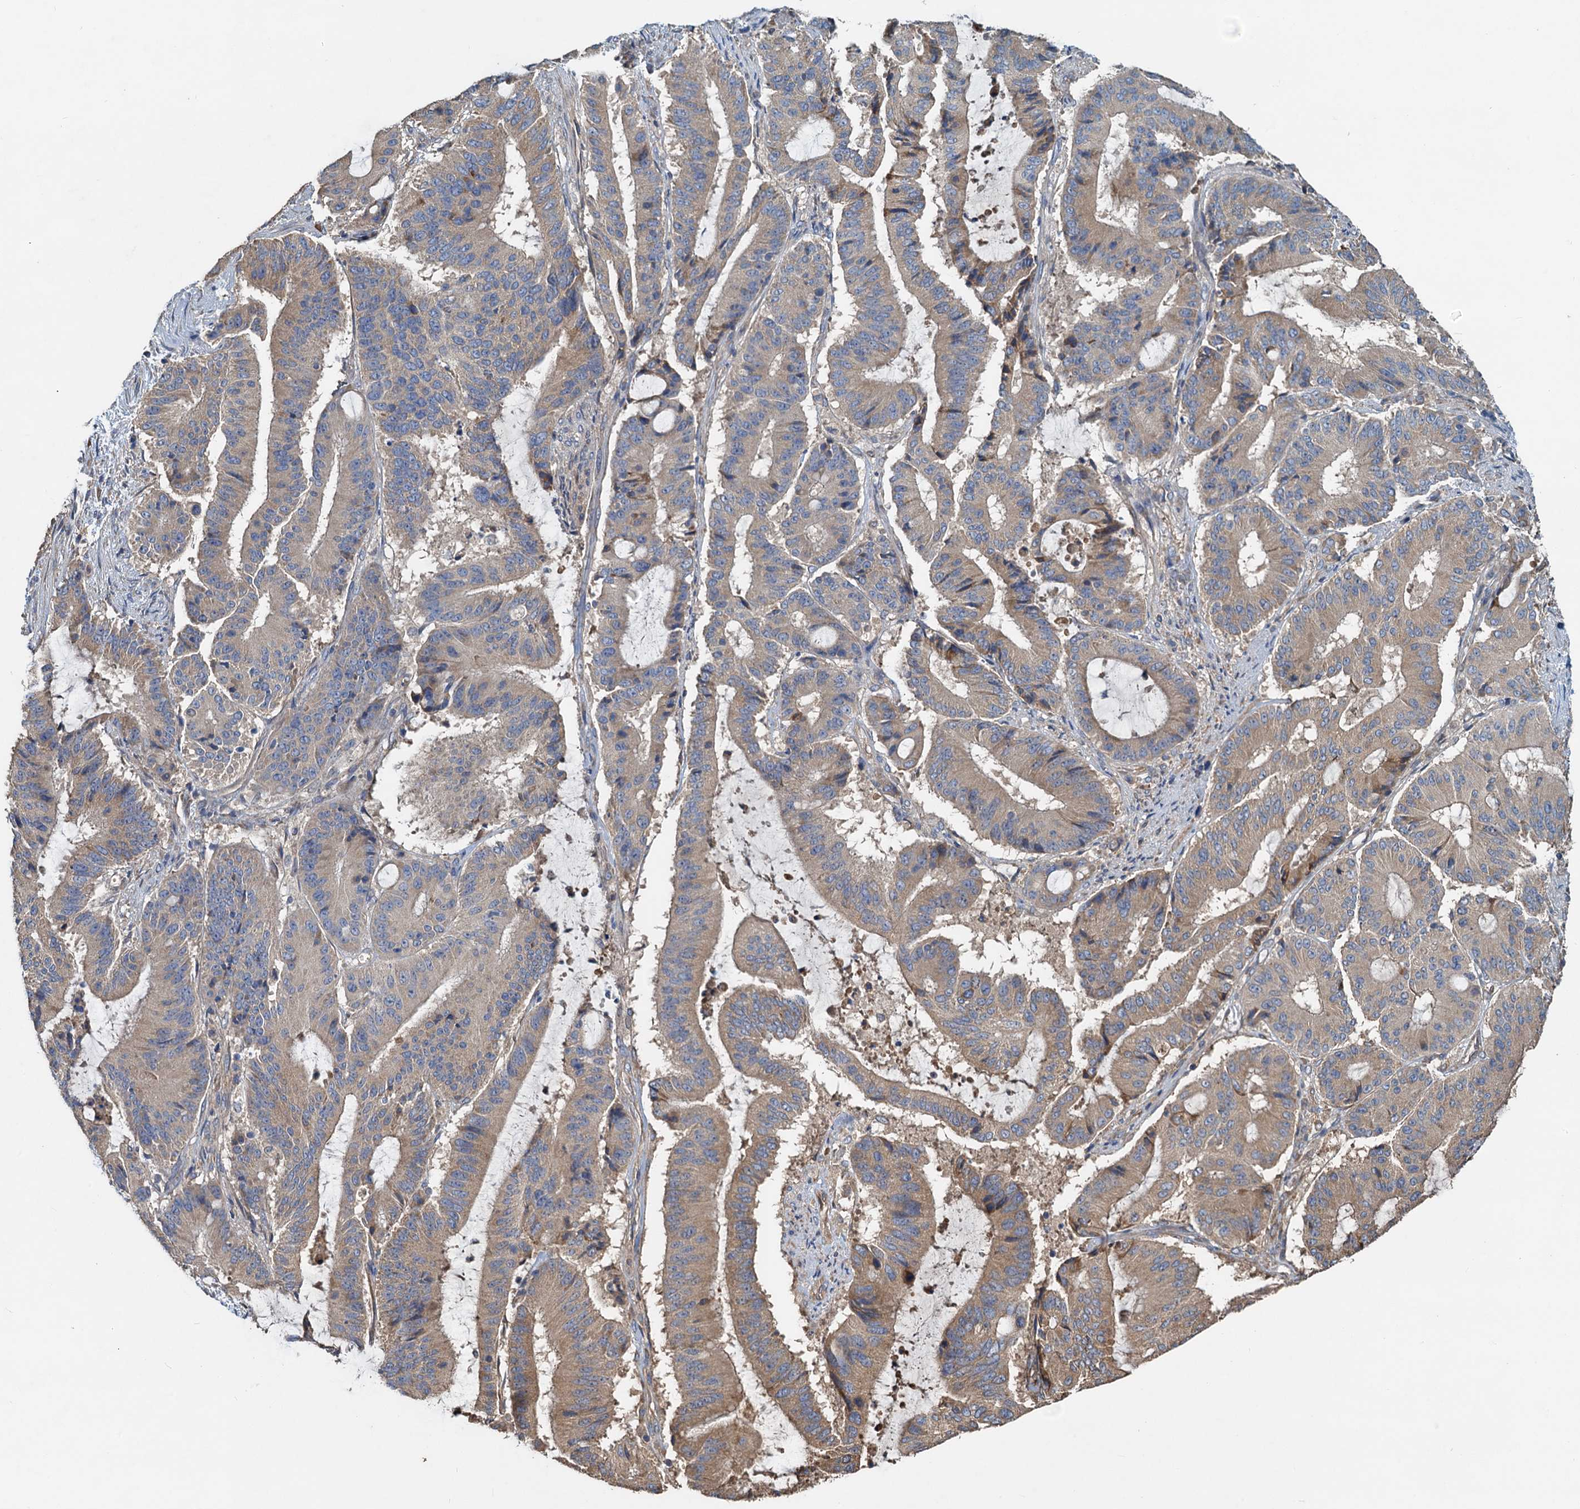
{"staining": {"intensity": "moderate", "quantity": "25%-75%", "location": "cytoplasmic/membranous"}, "tissue": "liver cancer", "cell_type": "Tumor cells", "image_type": "cancer", "snomed": [{"axis": "morphology", "description": "Normal tissue, NOS"}, {"axis": "morphology", "description": "Cholangiocarcinoma"}, {"axis": "topography", "description": "Liver"}, {"axis": "topography", "description": "Peripheral nerve tissue"}], "caption": "The histopathology image demonstrates immunohistochemical staining of cholangiocarcinoma (liver). There is moderate cytoplasmic/membranous positivity is appreciated in approximately 25%-75% of tumor cells.", "gene": "HYI", "patient": {"sex": "female", "age": 73}}